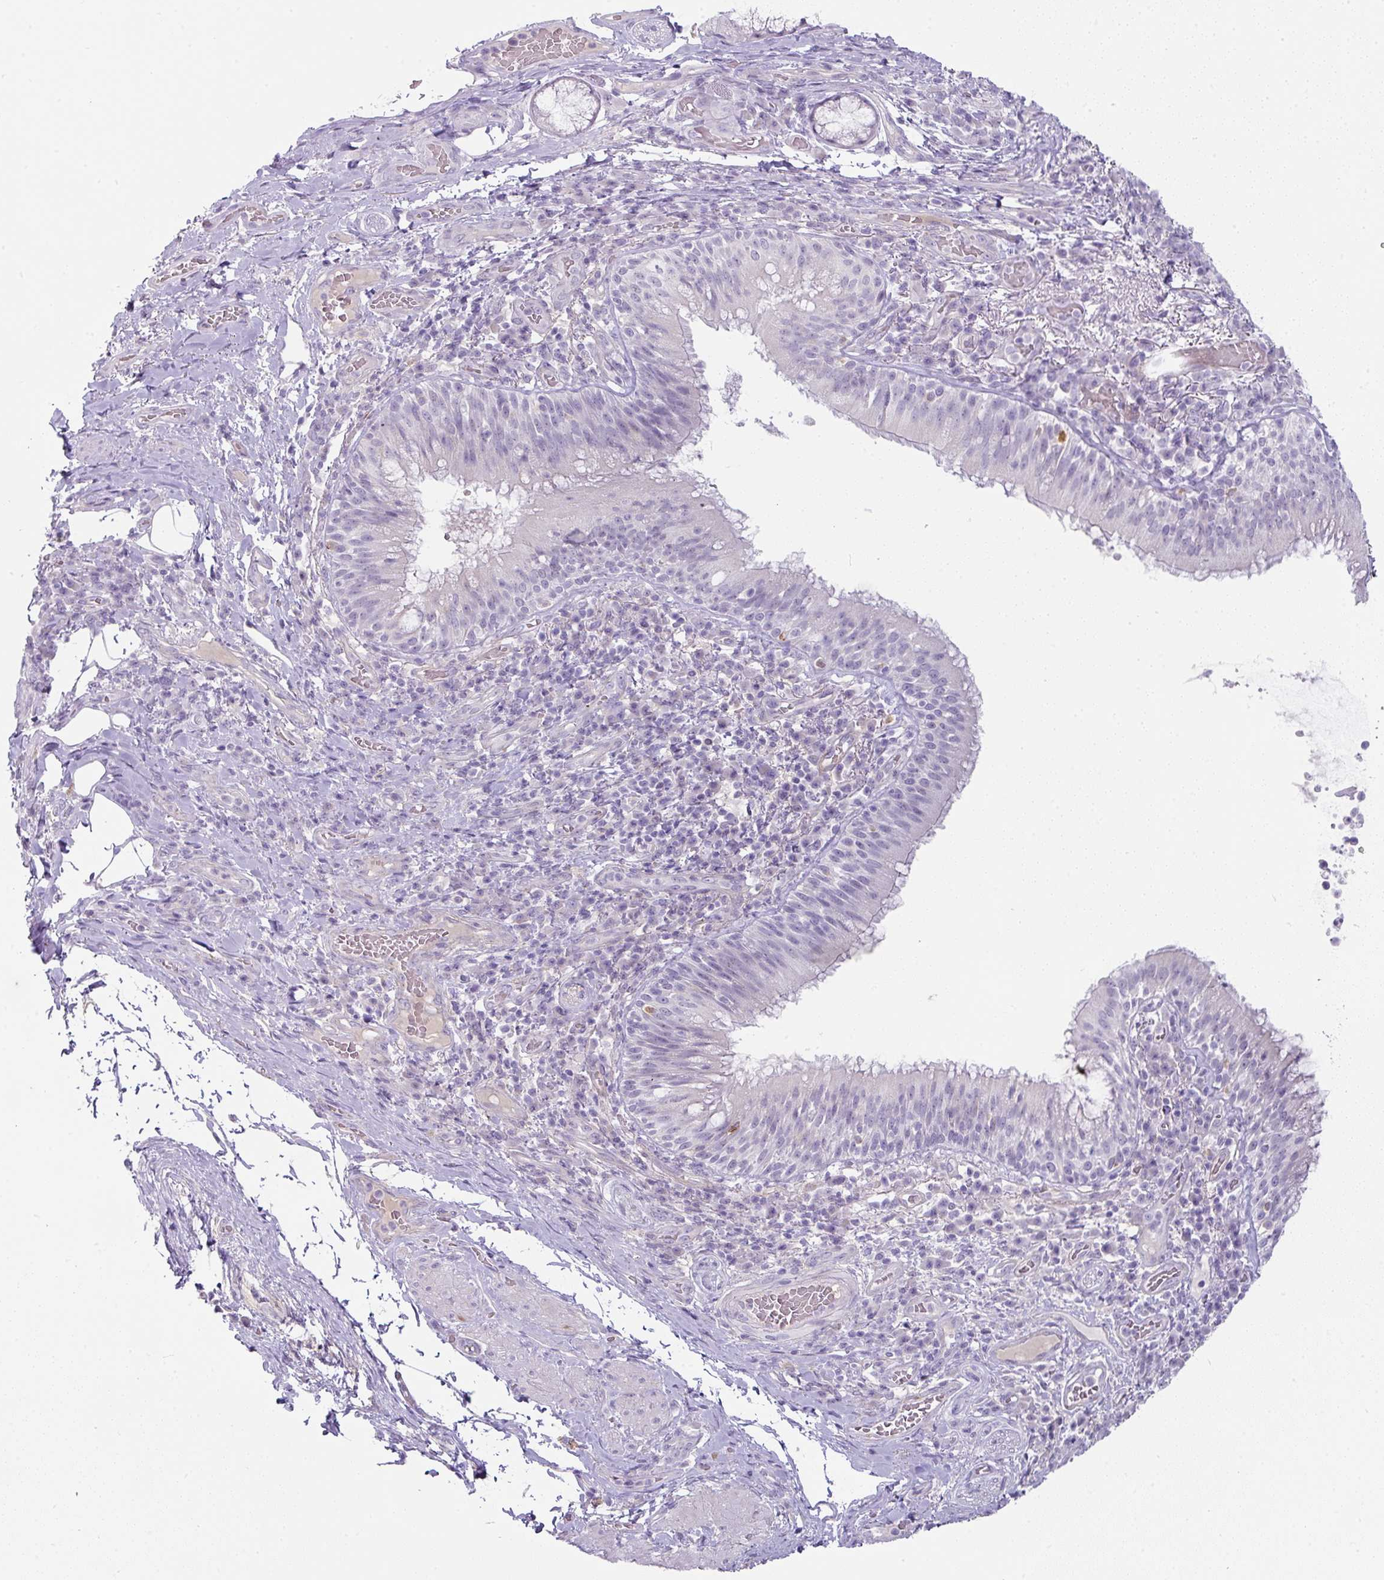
{"staining": {"intensity": "negative", "quantity": "none", "location": "none"}, "tissue": "bronchus", "cell_type": "Respiratory epithelial cells", "image_type": "normal", "snomed": [{"axis": "morphology", "description": "Normal tissue, NOS"}, {"axis": "topography", "description": "Cartilage tissue"}, {"axis": "topography", "description": "Bronchus"}], "caption": "The photomicrograph reveals no staining of respiratory epithelial cells in normal bronchus. (DAB (3,3'-diaminobenzidine) IHC, high magnification).", "gene": "OR52N1", "patient": {"sex": "male", "age": 56}}